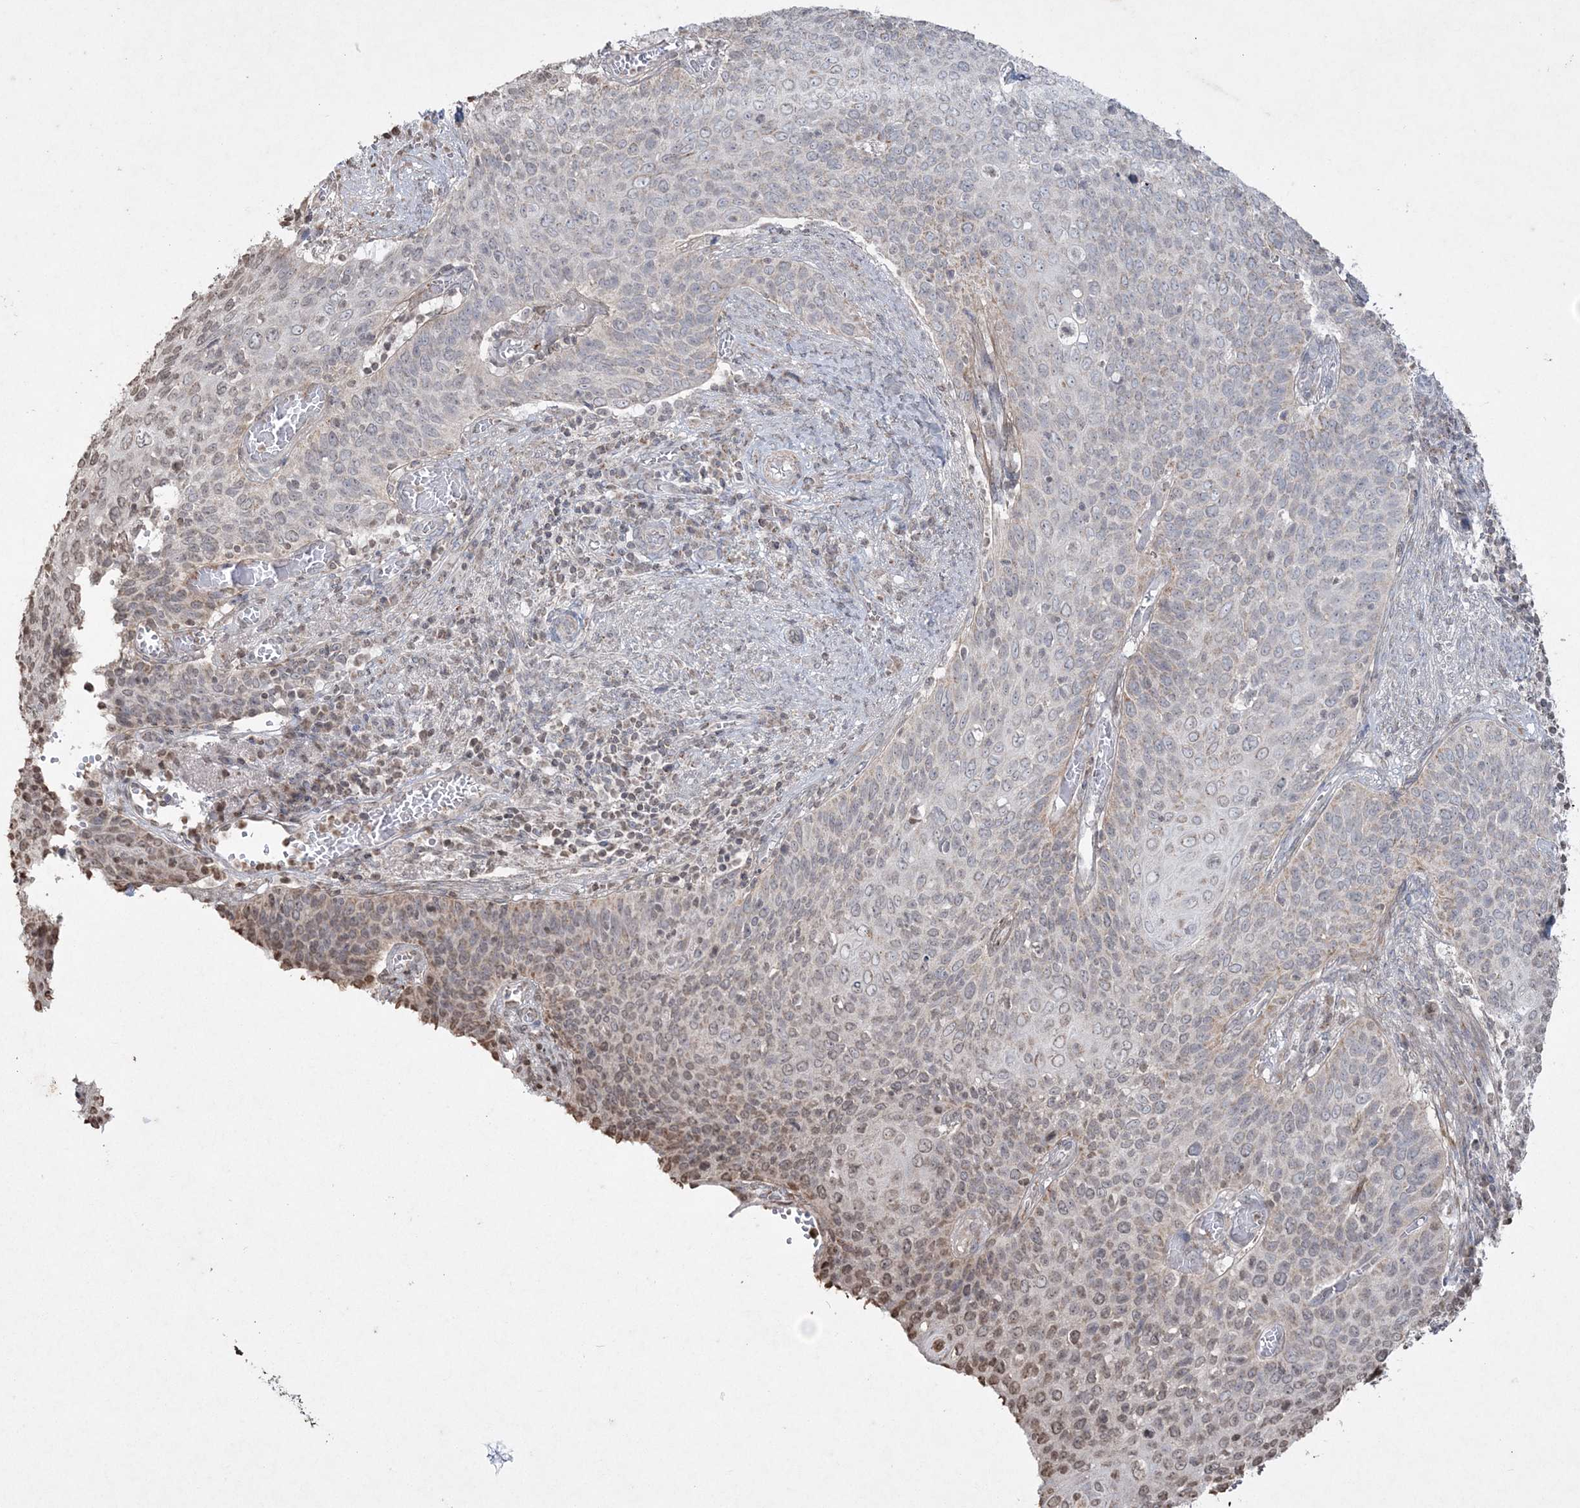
{"staining": {"intensity": "negative", "quantity": "none", "location": "none"}, "tissue": "cervical cancer", "cell_type": "Tumor cells", "image_type": "cancer", "snomed": [{"axis": "morphology", "description": "Squamous cell carcinoma, NOS"}, {"axis": "topography", "description": "Cervix"}], "caption": "This histopathology image is of cervical squamous cell carcinoma stained with immunohistochemistry to label a protein in brown with the nuclei are counter-stained blue. There is no staining in tumor cells. Brightfield microscopy of immunohistochemistry stained with DAB (3,3'-diaminobenzidine) (brown) and hematoxylin (blue), captured at high magnification.", "gene": "TTC7A", "patient": {"sex": "female", "age": 39}}